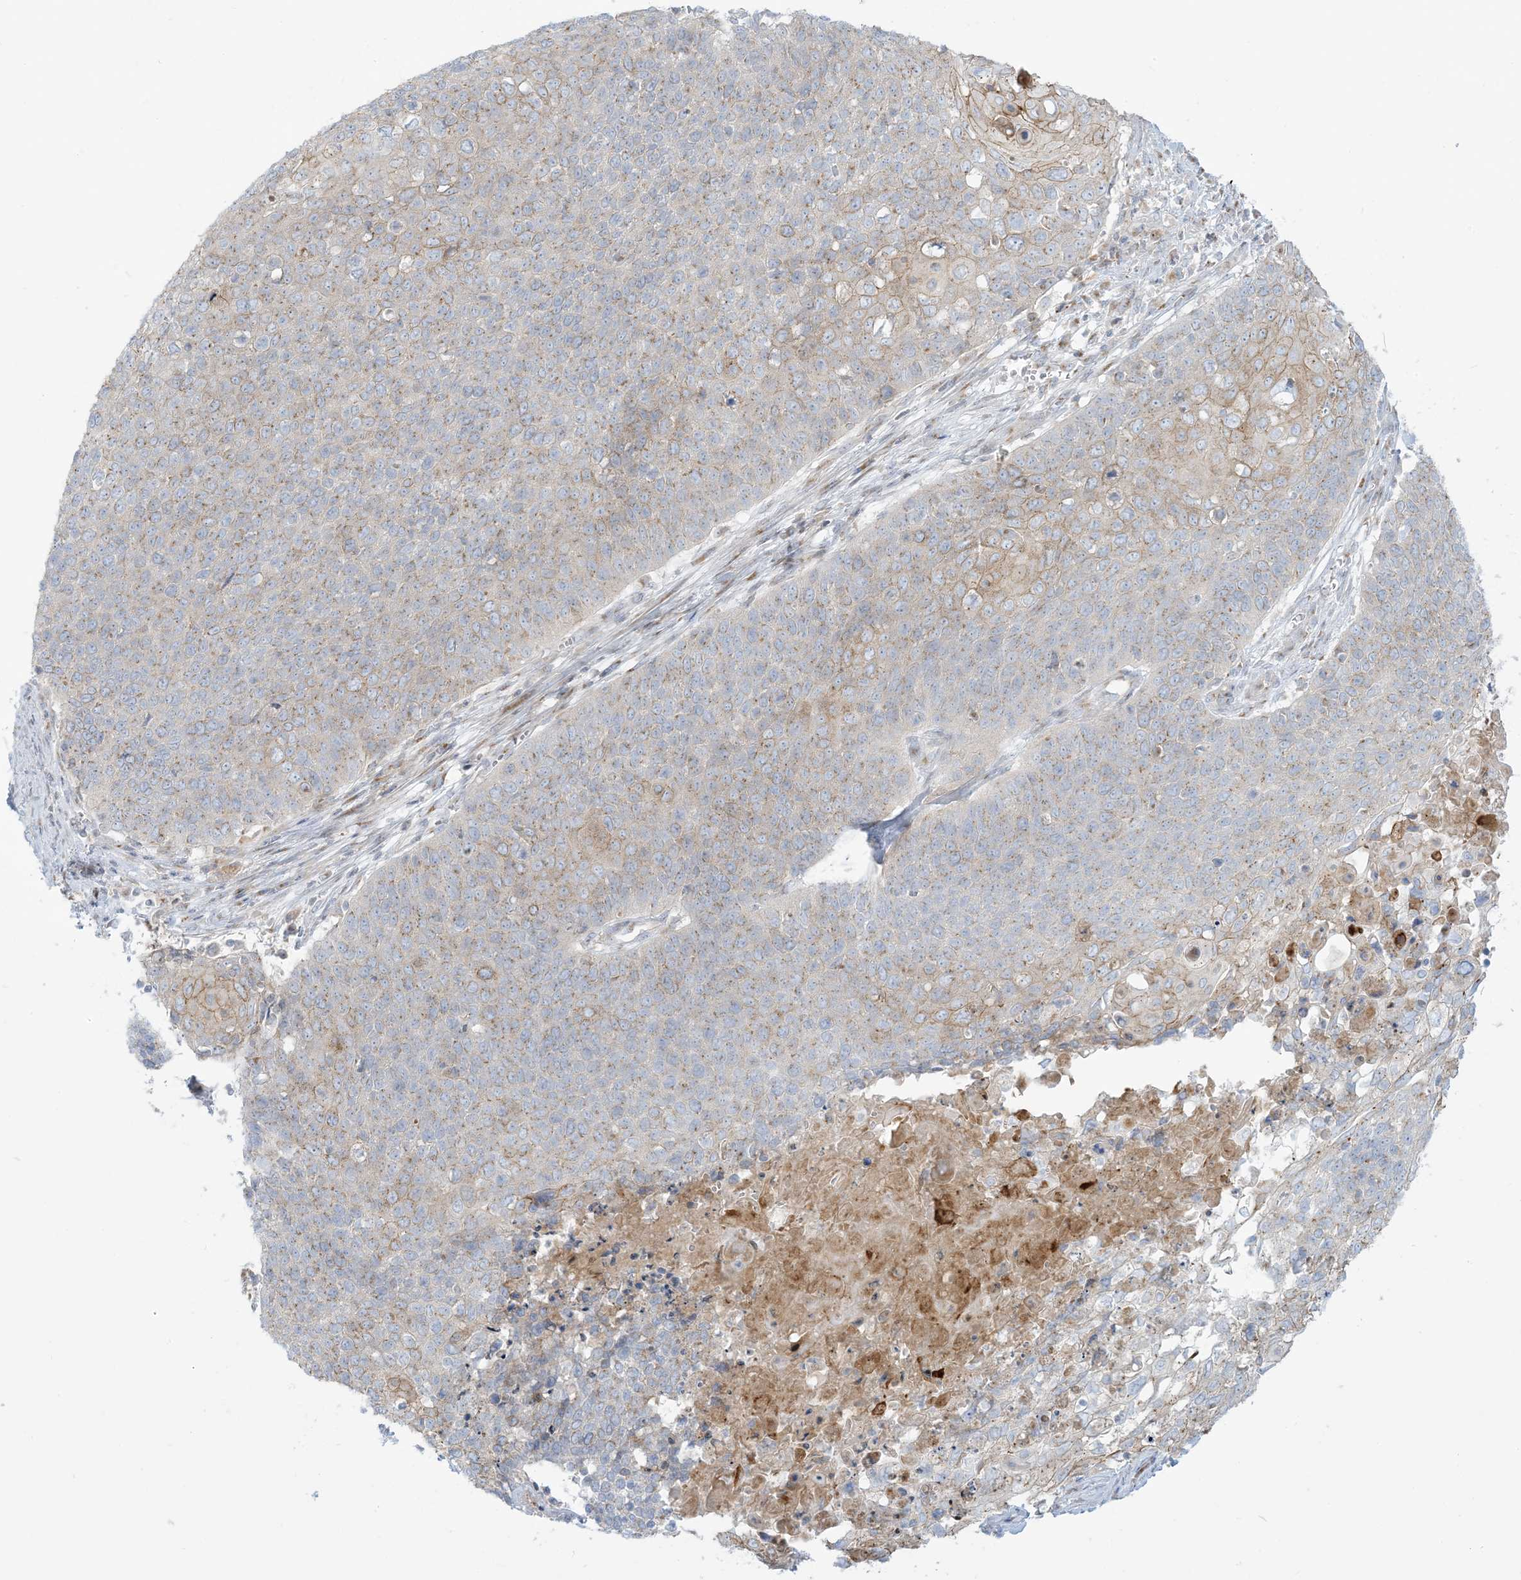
{"staining": {"intensity": "weak", "quantity": "25%-75%", "location": "cytoplasmic/membranous"}, "tissue": "cervical cancer", "cell_type": "Tumor cells", "image_type": "cancer", "snomed": [{"axis": "morphology", "description": "Squamous cell carcinoma, NOS"}, {"axis": "topography", "description": "Cervix"}], "caption": "A low amount of weak cytoplasmic/membranous staining is seen in about 25%-75% of tumor cells in cervical cancer (squamous cell carcinoma) tissue.", "gene": "AFTPH", "patient": {"sex": "female", "age": 39}}